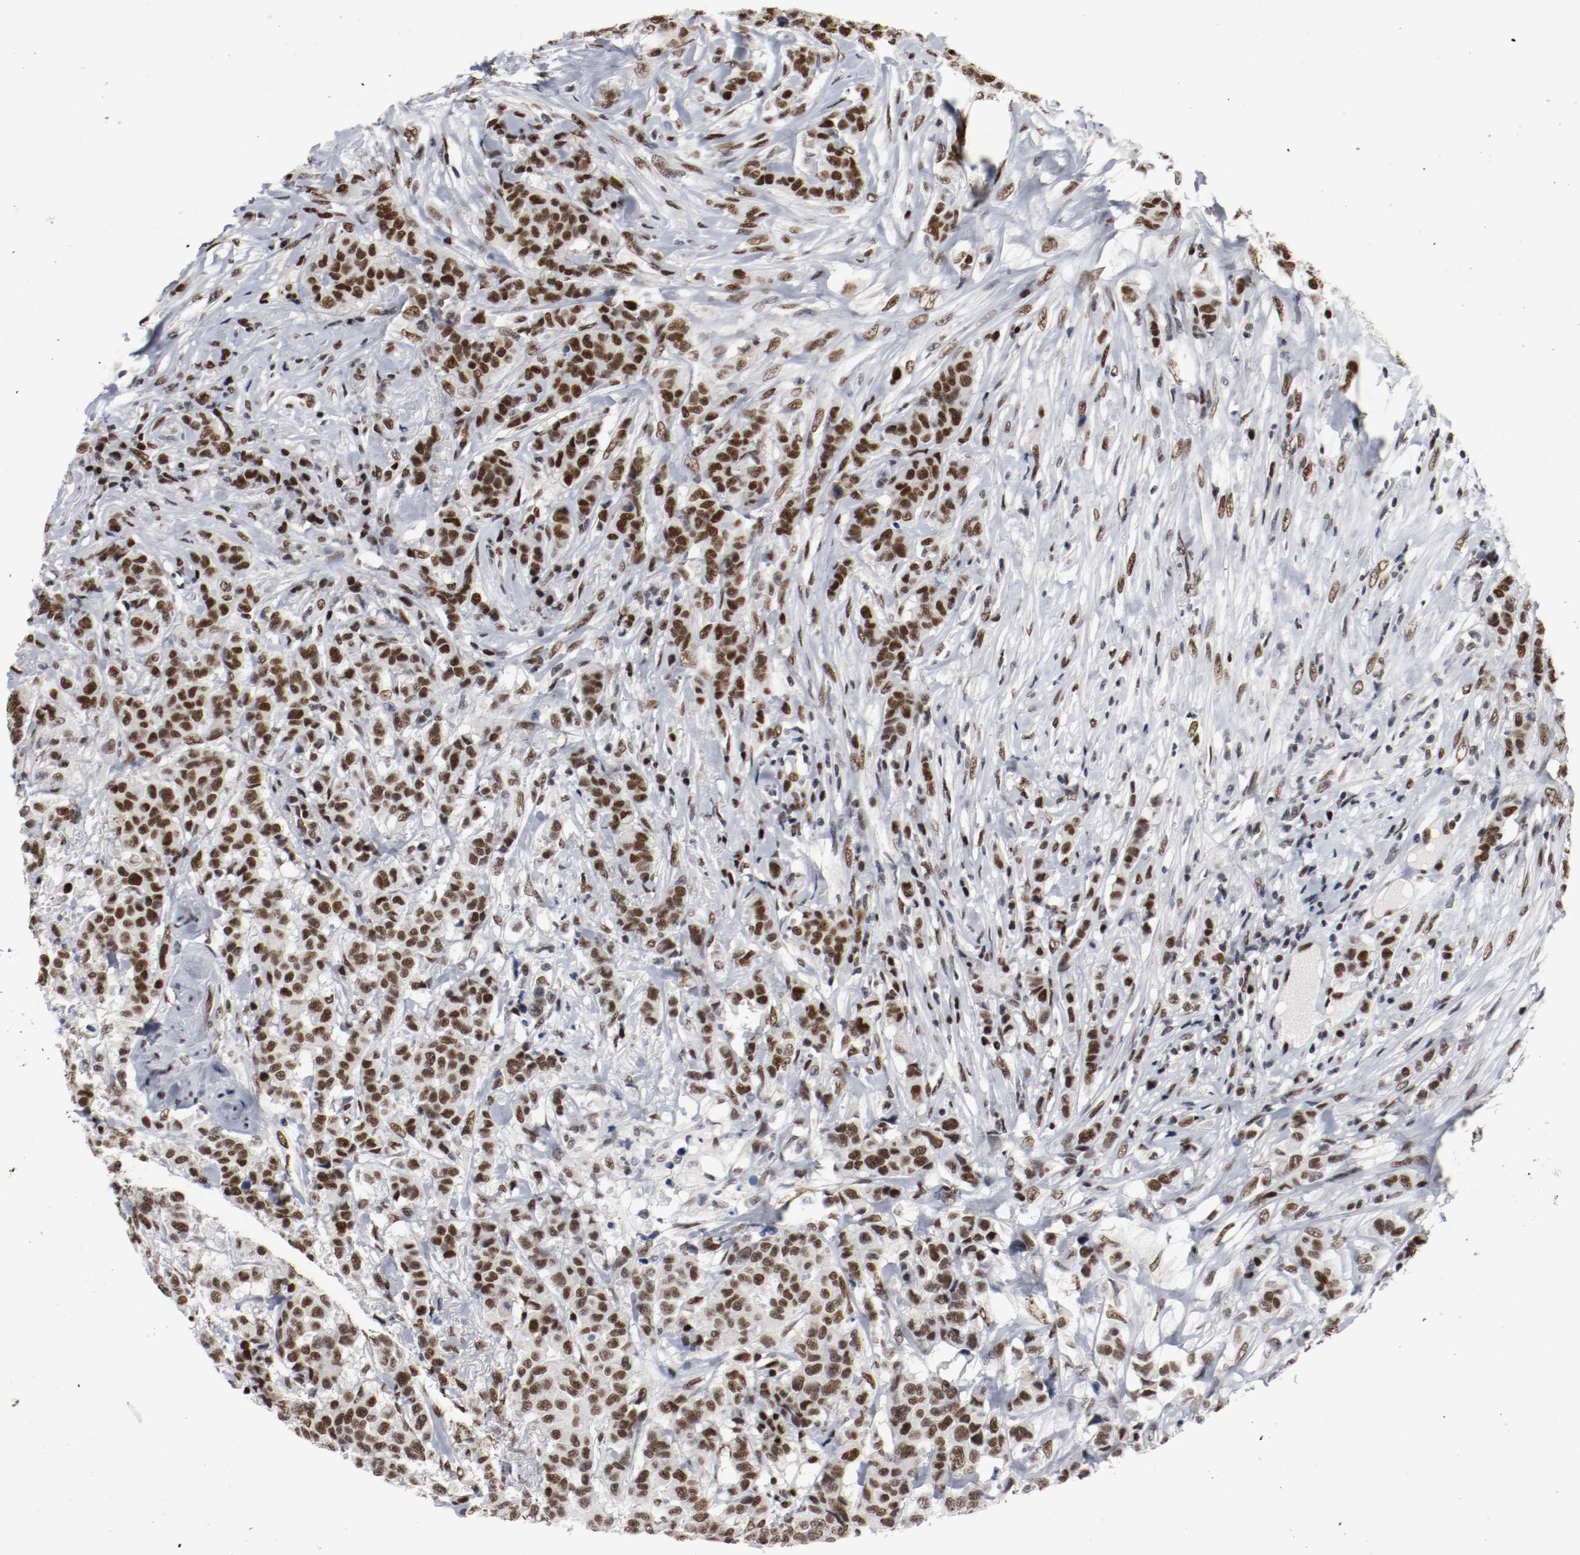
{"staining": {"intensity": "strong", "quantity": ">75%", "location": "nuclear"}, "tissue": "breast cancer", "cell_type": "Tumor cells", "image_type": "cancer", "snomed": [{"axis": "morphology", "description": "Duct carcinoma"}, {"axis": "topography", "description": "Breast"}], "caption": "This micrograph shows immunohistochemistry (IHC) staining of breast cancer (infiltrating ductal carcinoma), with high strong nuclear positivity in approximately >75% of tumor cells.", "gene": "MEF2D", "patient": {"sex": "female", "age": 40}}